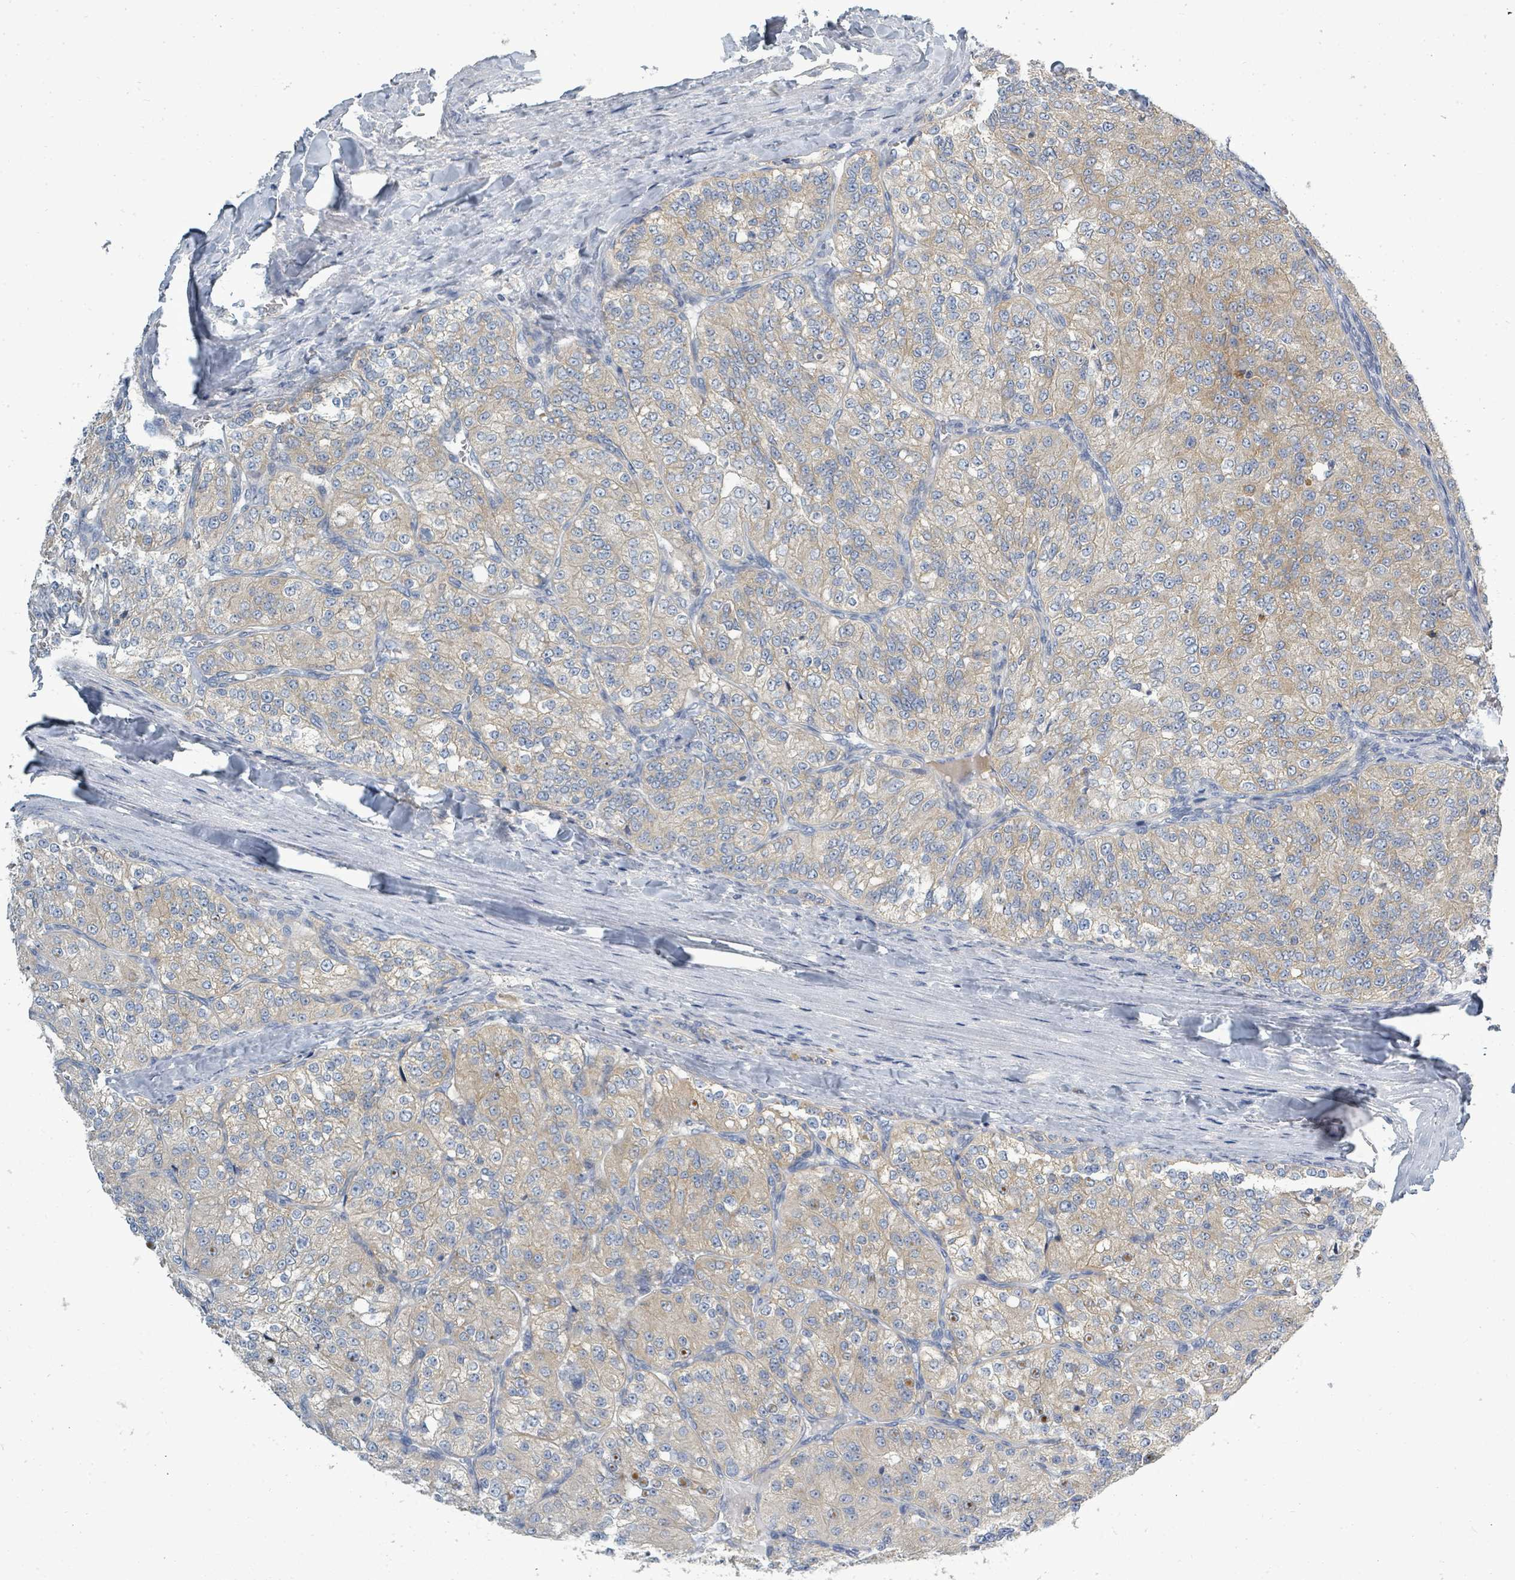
{"staining": {"intensity": "moderate", "quantity": "25%-75%", "location": "cytoplasmic/membranous"}, "tissue": "renal cancer", "cell_type": "Tumor cells", "image_type": "cancer", "snomed": [{"axis": "morphology", "description": "Adenocarcinoma, NOS"}, {"axis": "topography", "description": "Kidney"}], "caption": "Immunohistochemical staining of renal adenocarcinoma exhibits medium levels of moderate cytoplasmic/membranous expression in about 25%-75% of tumor cells. (DAB (3,3'-diaminobenzidine) = brown stain, brightfield microscopy at high magnification).", "gene": "SLC25A23", "patient": {"sex": "female", "age": 63}}